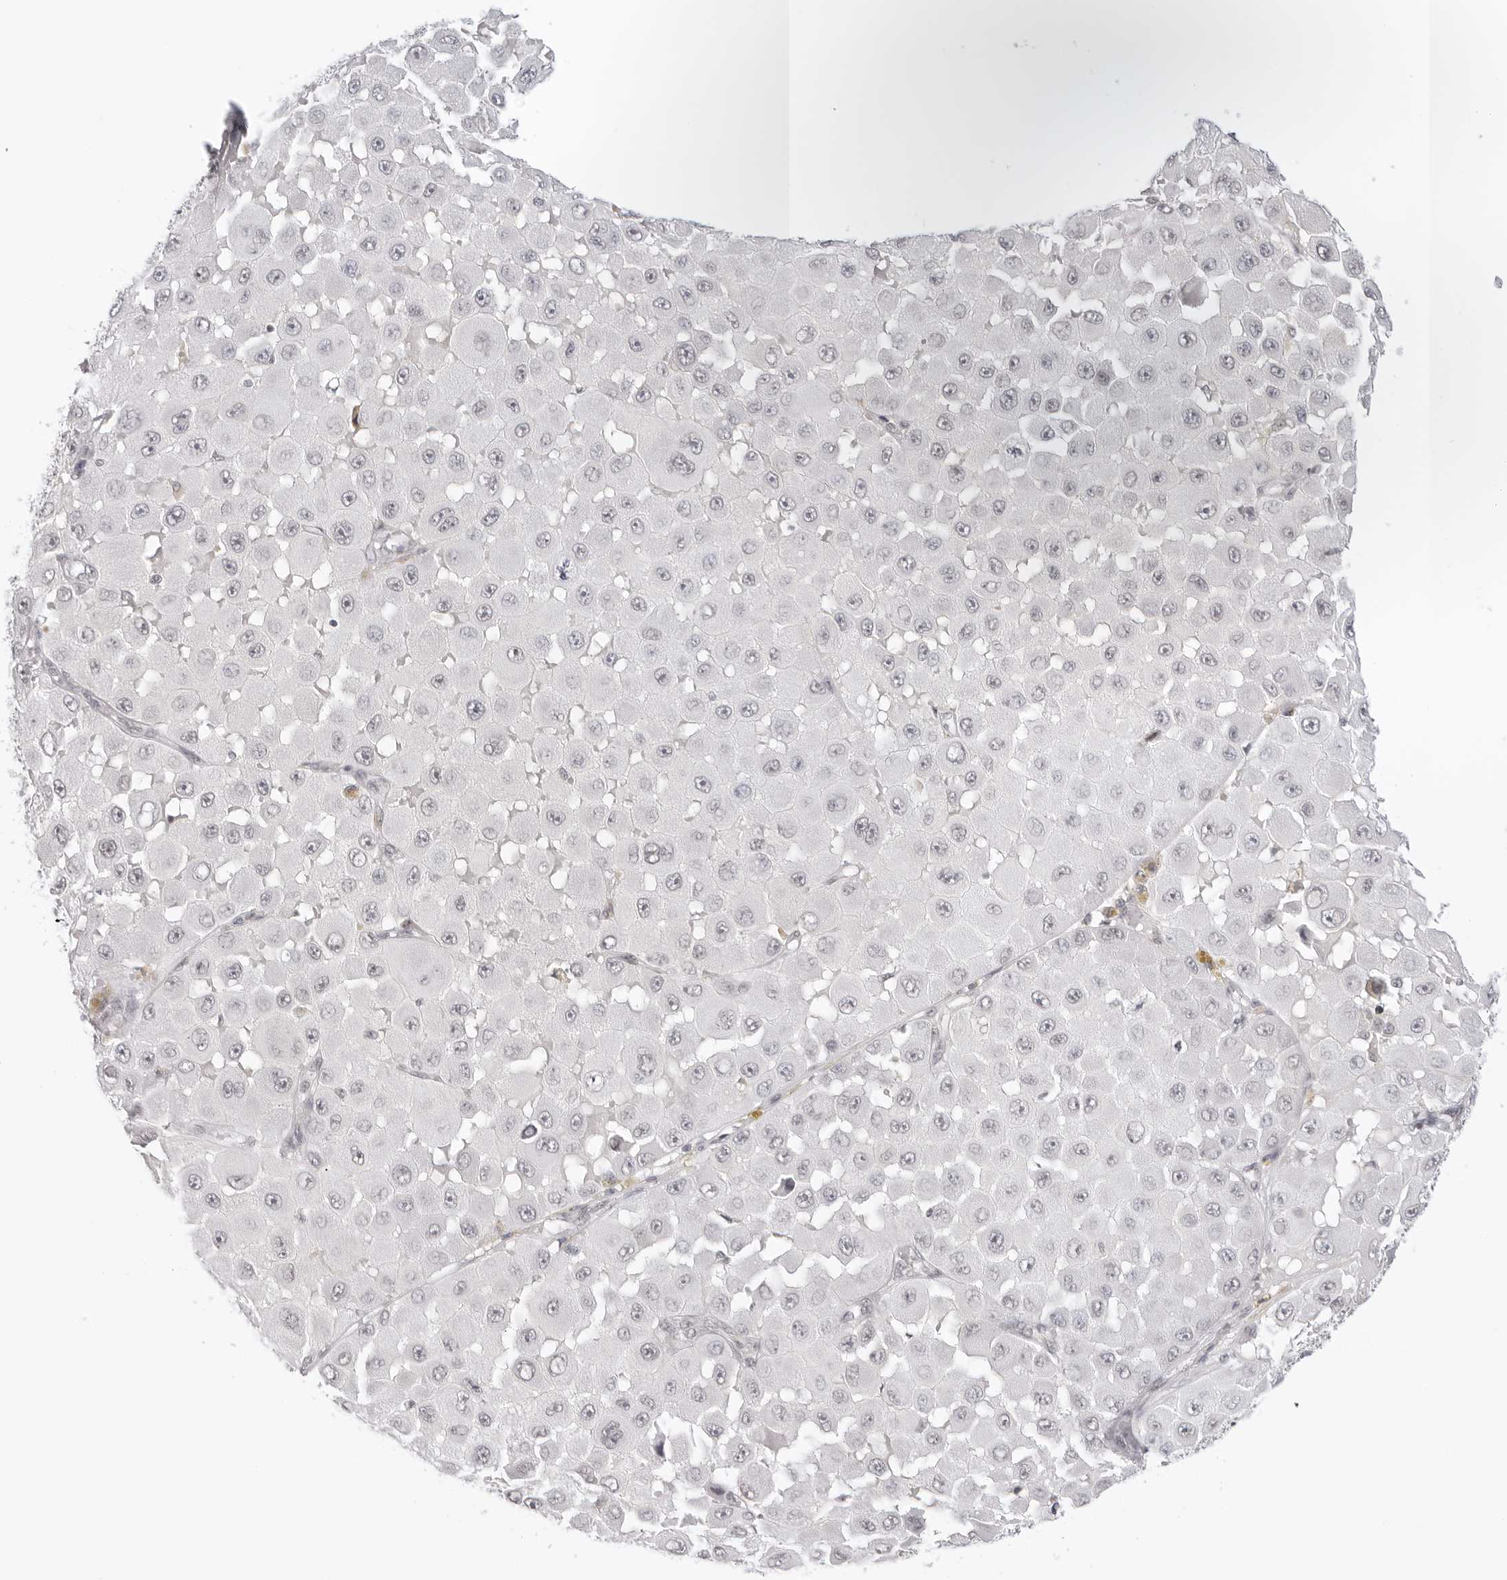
{"staining": {"intensity": "weak", "quantity": "25%-75%", "location": "nuclear"}, "tissue": "melanoma", "cell_type": "Tumor cells", "image_type": "cancer", "snomed": [{"axis": "morphology", "description": "Malignant melanoma, NOS"}, {"axis": "topography", "description": "Skin"}], "caption": "High-magnification brightfield microscopy of melanoma stained with DAB (brown) and counterstained with hematoxylin (blue). tumor cells exhibit weak nuclear positivity is present in about25%-75% of cells.", "gene": "TCIM", "patient": {"sex": "female", "age": 81}}